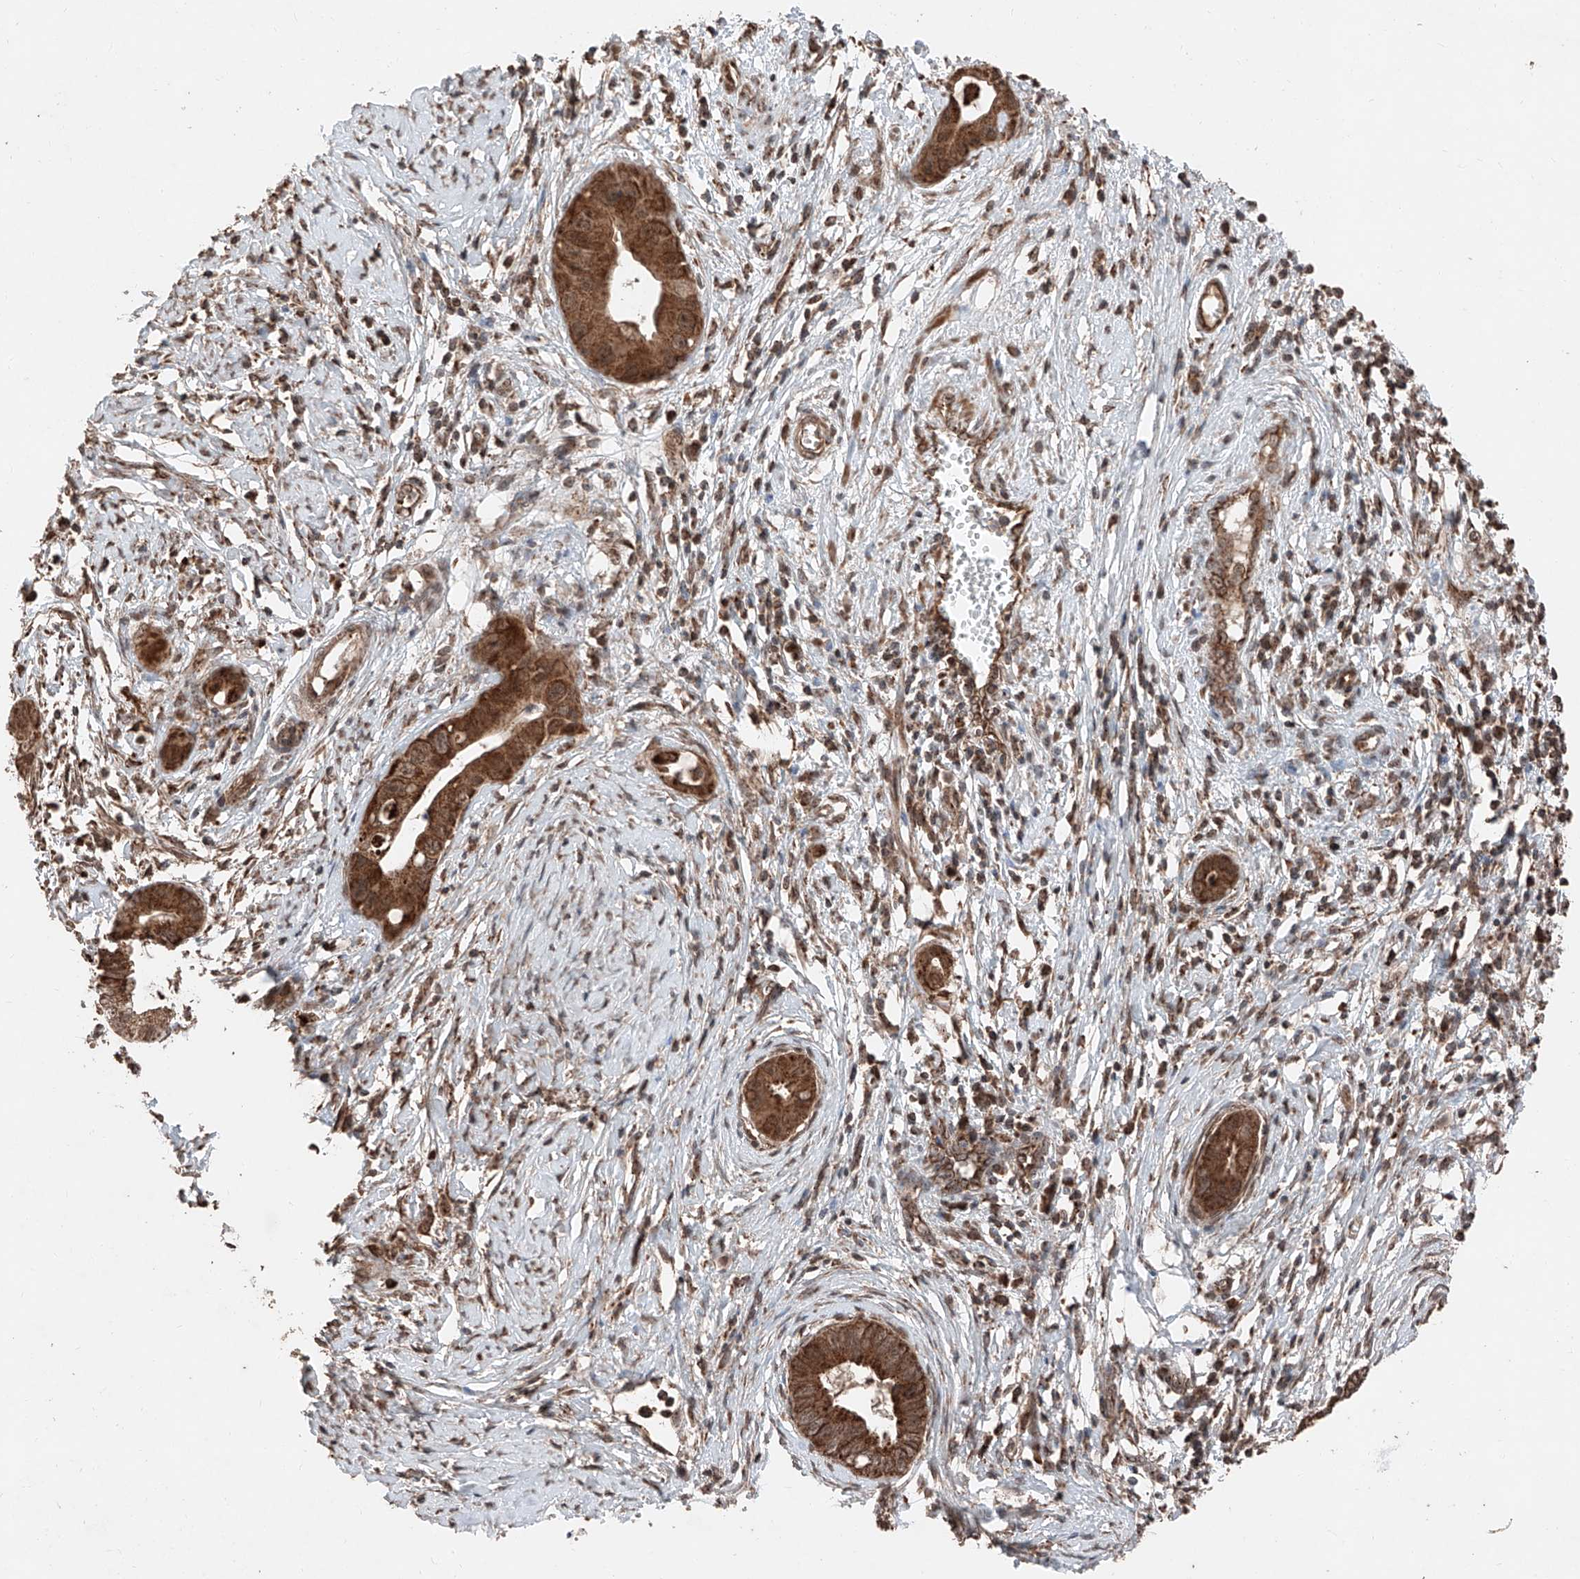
{"staining": {"intensity": "strong", "quantity": ">75%", "location": "cytoplasmic/membranous"}, "tissue": "cervical cancer", "cell_type": "Tumor cells", "image_type": "cancer", "snomed": [{"axis": "morphology", "description": "Adenocarcinoma, NOS"}, {"axis": "topography", "description": "Cervix"}], "caption": "Immunohistochemistry (IHC) of human cervical adenocarcinoma demonstrates high levels of strong cytoplasmic/membranous staining in approximately >75% of tumor cells.", "gene": "ZSCAN29", "patient": {"sex": "female", "age": 44}}